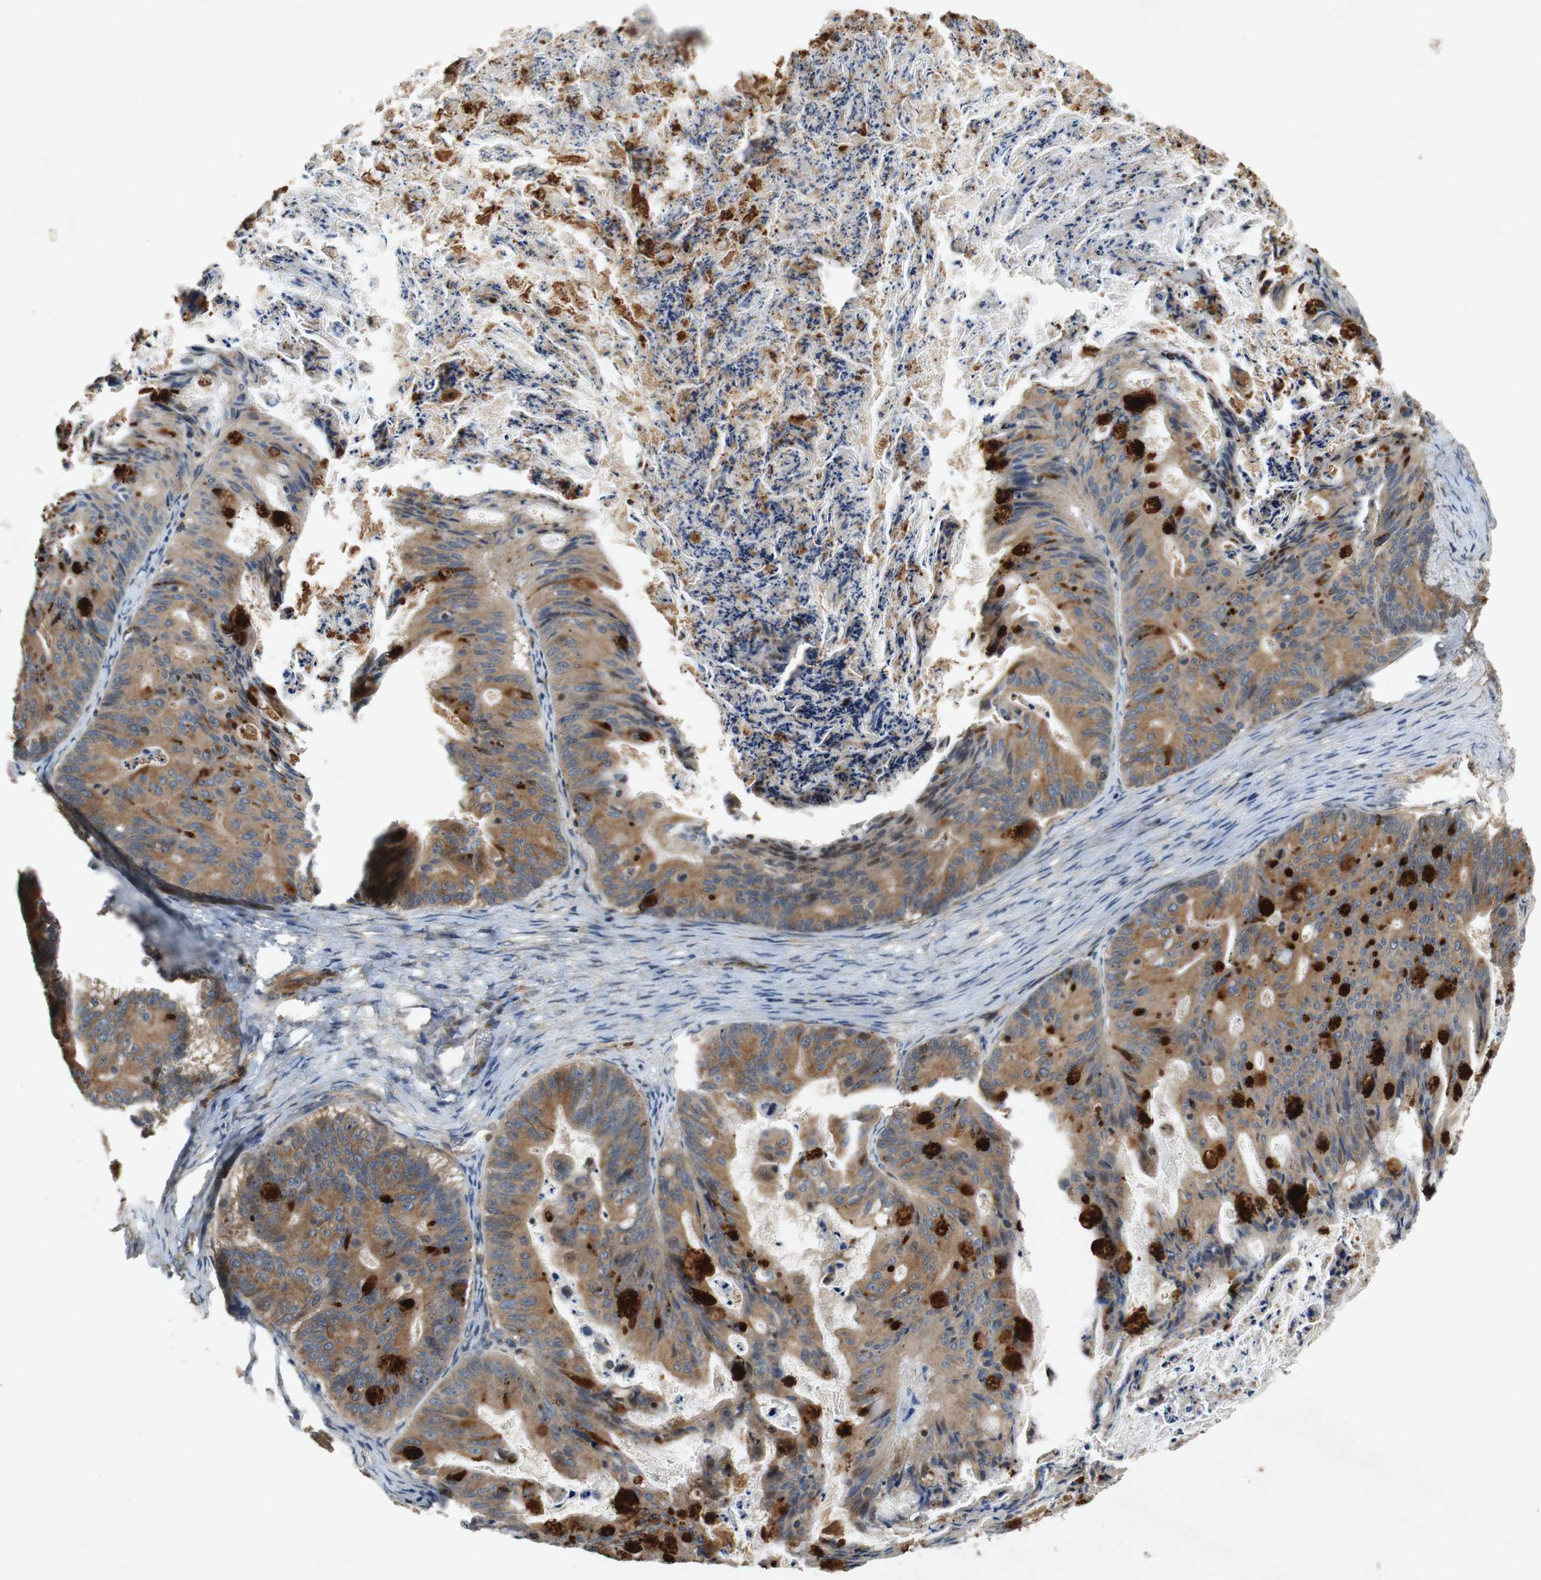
{"staining": {"intensity": "moderate", "quantity": ">75%", "location": "cytoplasmic/membranous"}, "tissue": "ovarian cancer", "cell_type": "Tumor cells", "image_type": "cancer", "snomed": [{"axis": "morphology", "description": "Cystadenocarcinoma, mucinous, NOS"}, {"axis": "topography", "description": "Ovary"}], "caption": "IHC micrograph of human ovarian cancer (mucinous cystadenocarcinoma) stained for a protein (brown), which shows medium levels of moderate cytoplasmic/membranous staining in about >75% of tumor cells.", "gene": "TUBA4A", "patient": {"sex": "female", "age": 36}}